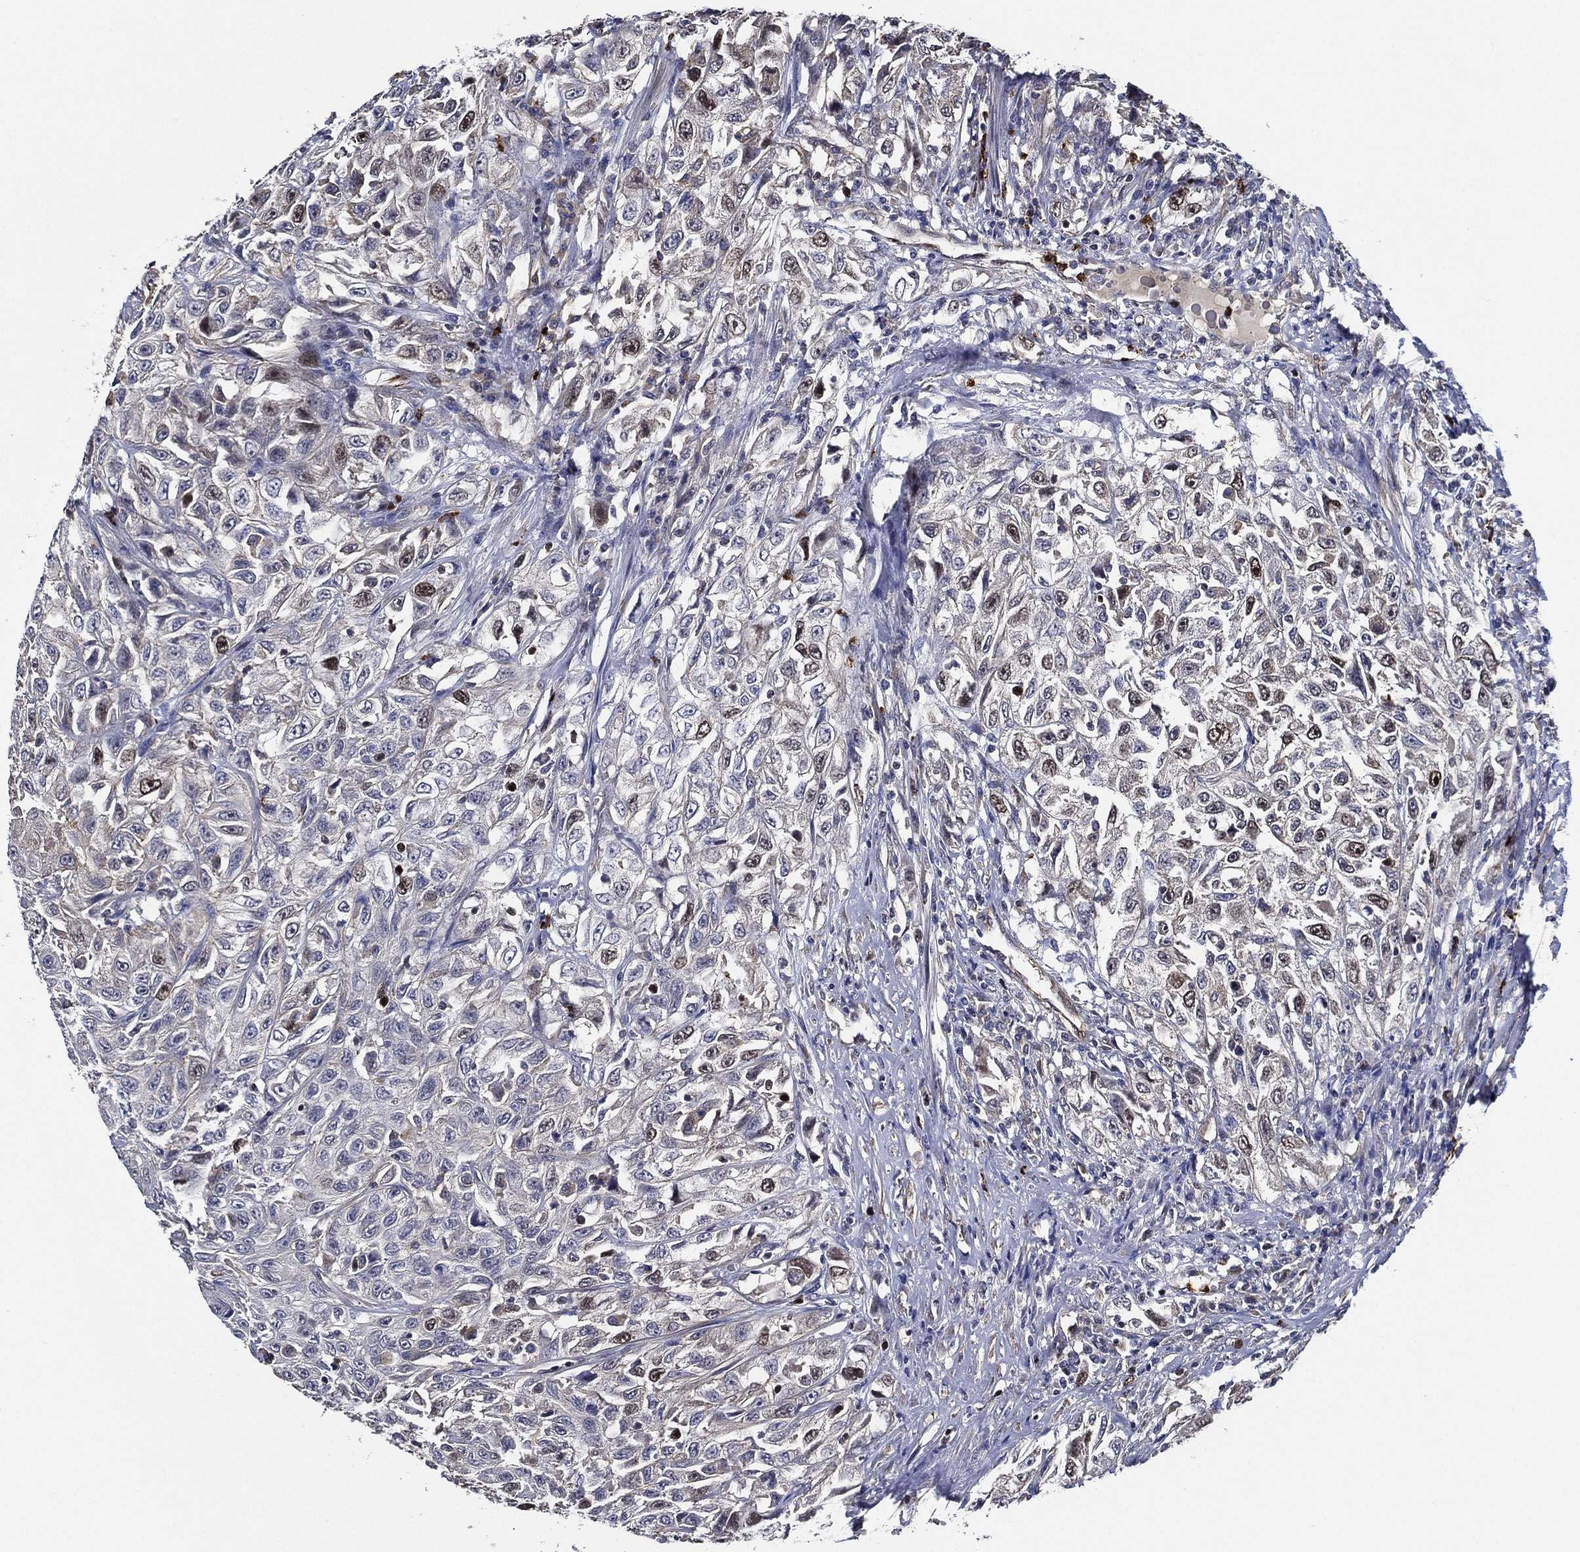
{"staining": {"intensity": "moderate", "quantity": "<25%", "location": "nuclear"}, "tissue": "urothelial cancer", "cell_type": "Tumor cells", "image_type": "cancer", "snomed": [{"axis": "morphology", "description": "Urothelial carcinoma, High grade"}, {"axis": "topography", "description": "Urinary bladder"}], "caption": "Immunohistochemical staining of human urothelial cancer demonstrates moderate nuclear protein positivity in approximately <25% of tumor cells.", "gene": "KIF20B", "patient": {"sex": "female", "age": 56}}